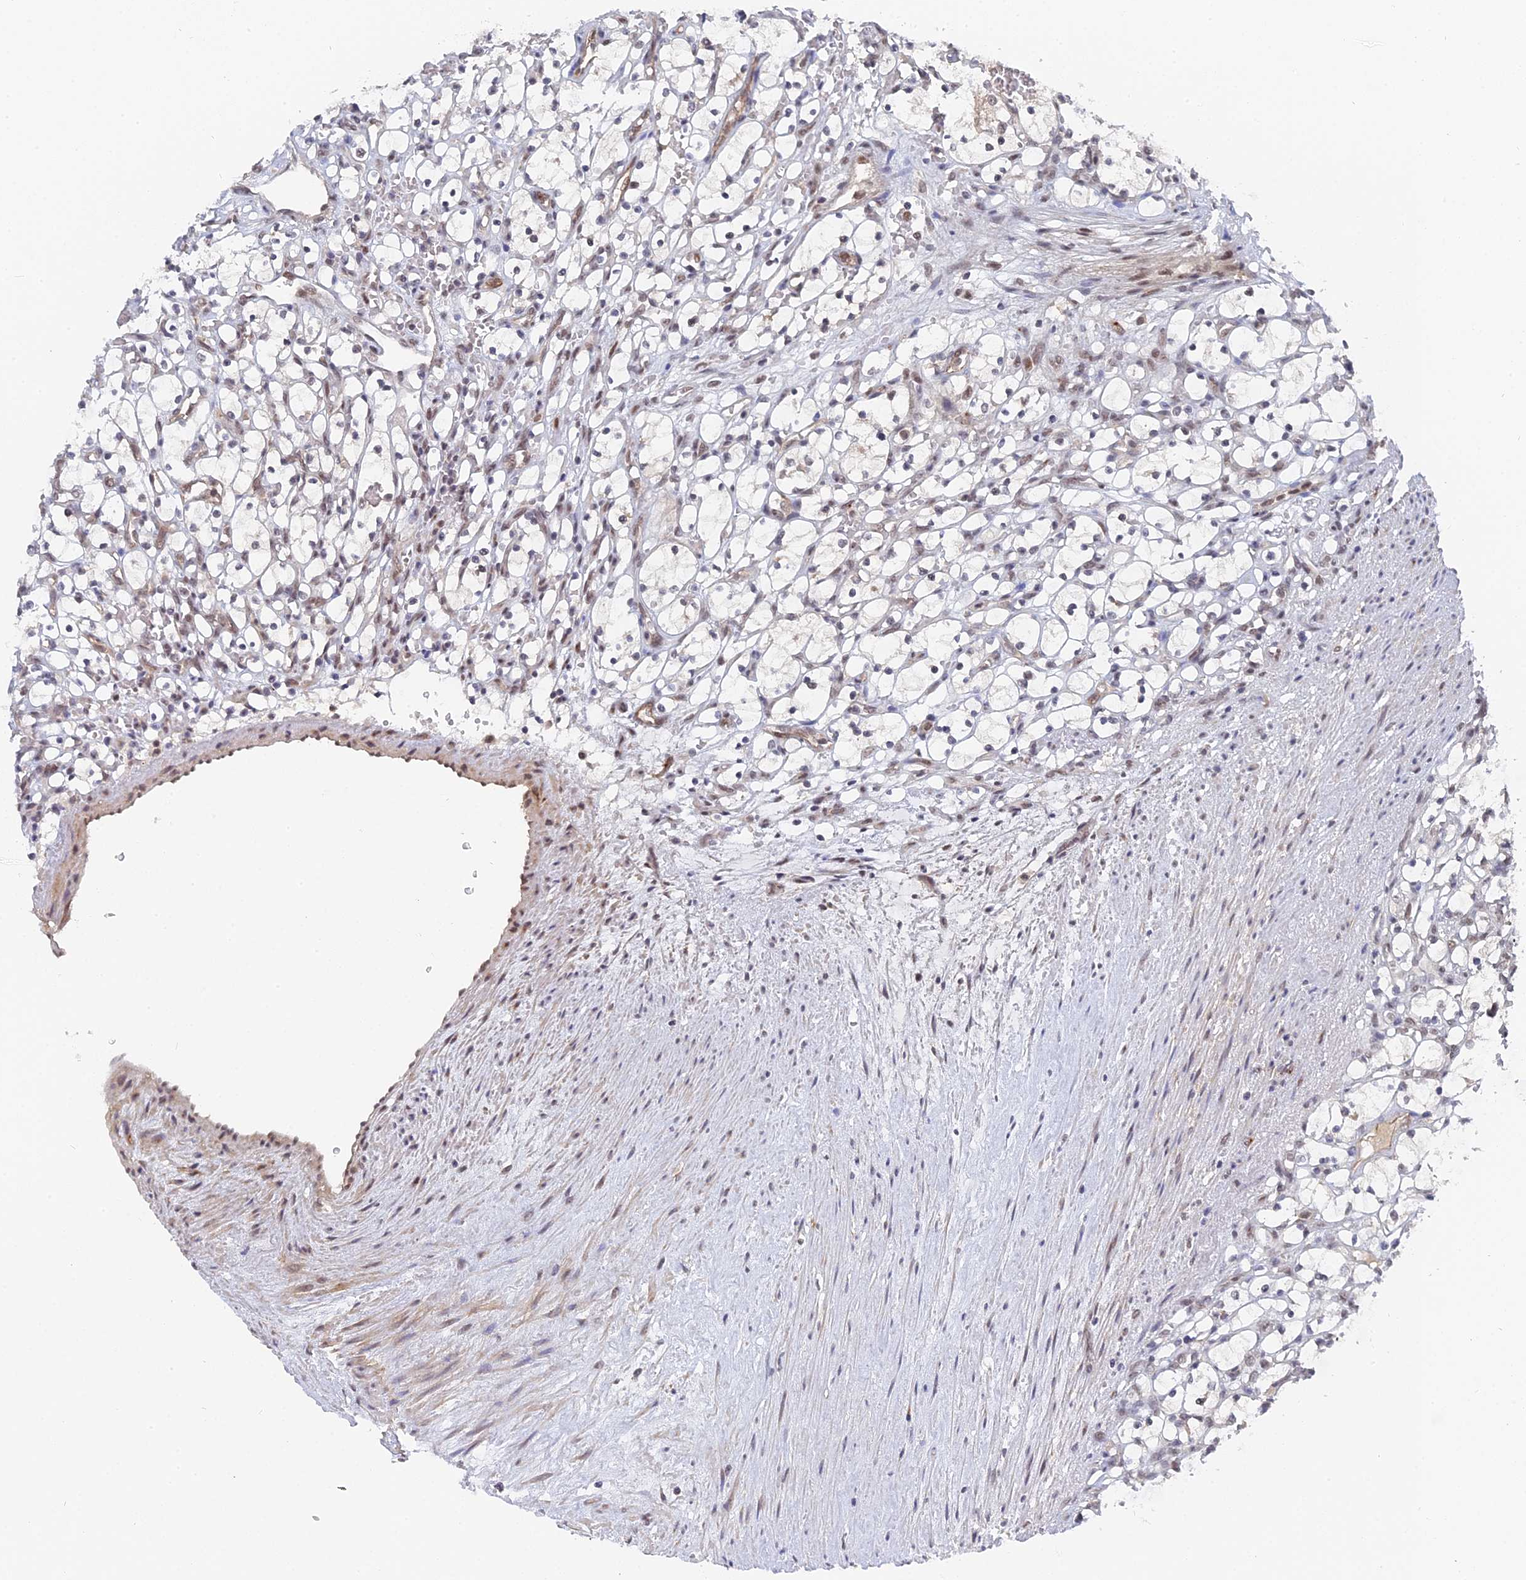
{"staining": {"intensity": "weak", "quantity": "<25%", "location": "nuclear"}, "tissue": "renal cancer", "cell_type": "Tumor cells", "image_type": "cancer", "snomed": [{"axis": "morphology", "description": "Adenocarcinoma, NOS"}, {"axis": "topography", "description": "Kidney"}], "caption": "Tumor cells show no significant positivity in renal cancer (adenocarcinoma).", "gene": "CCDC85A", "patient": {"sex": "female", "age": 69}}